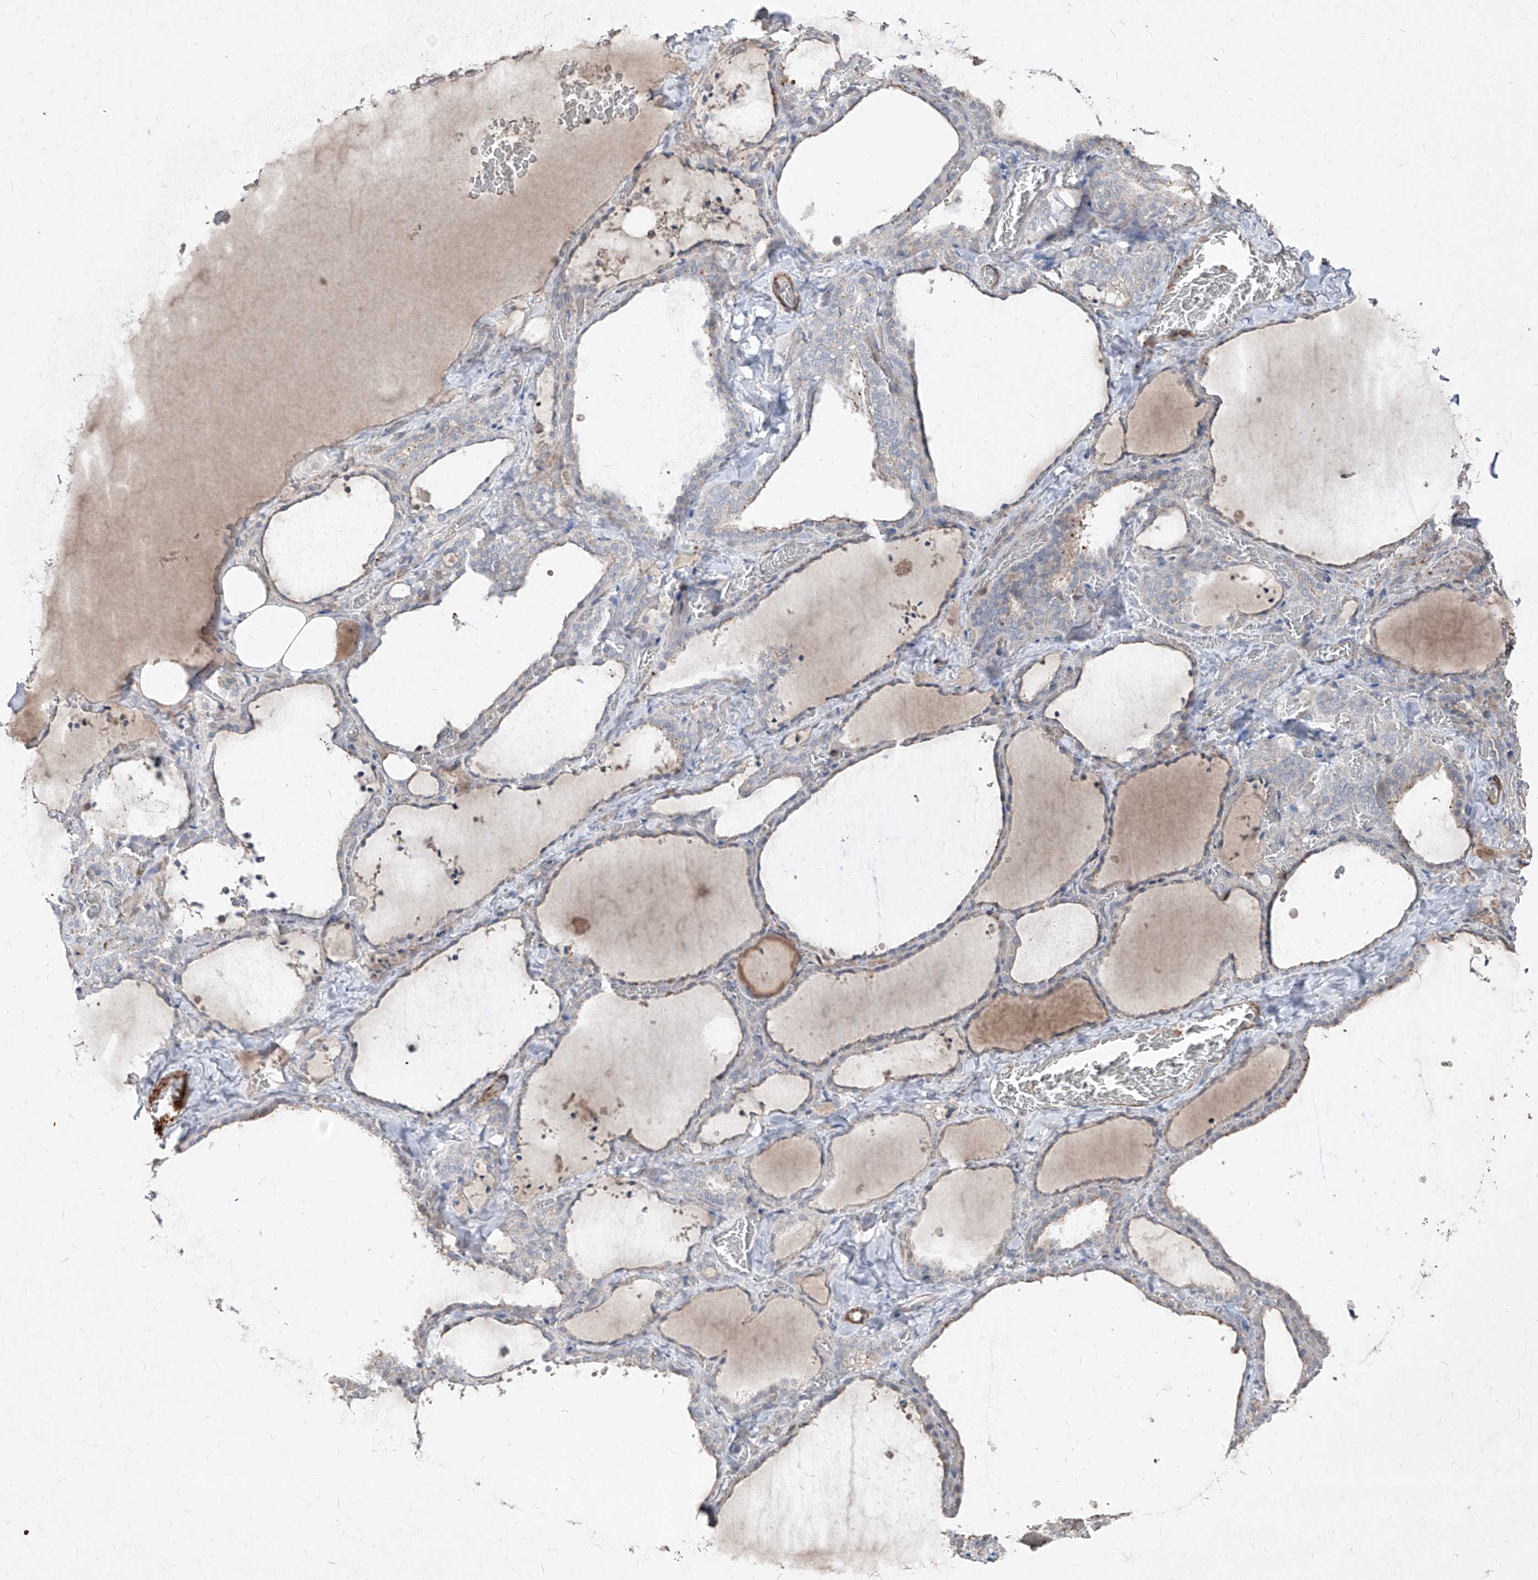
{"staining": {"intensity": "weak", "quantity": "<25%", "location": "cytoplasmic/membranous"}, "tissue": "thyroid gland", "cell_type": "Glandular cells", "image_type": "normal", "snomed": [{"axis": "morphology", "description": "Normal tissue, NOS"}, {"axis": "topography", "description": "Thyroid gland"}], "caption": "Immunohistochemistry micrograph of normal thyroid gland stained for a protein (brown), which demonstrates no expression in glandular cells.", "gene": "UFD1", "patient": {"sex": "female", "age": 22}}